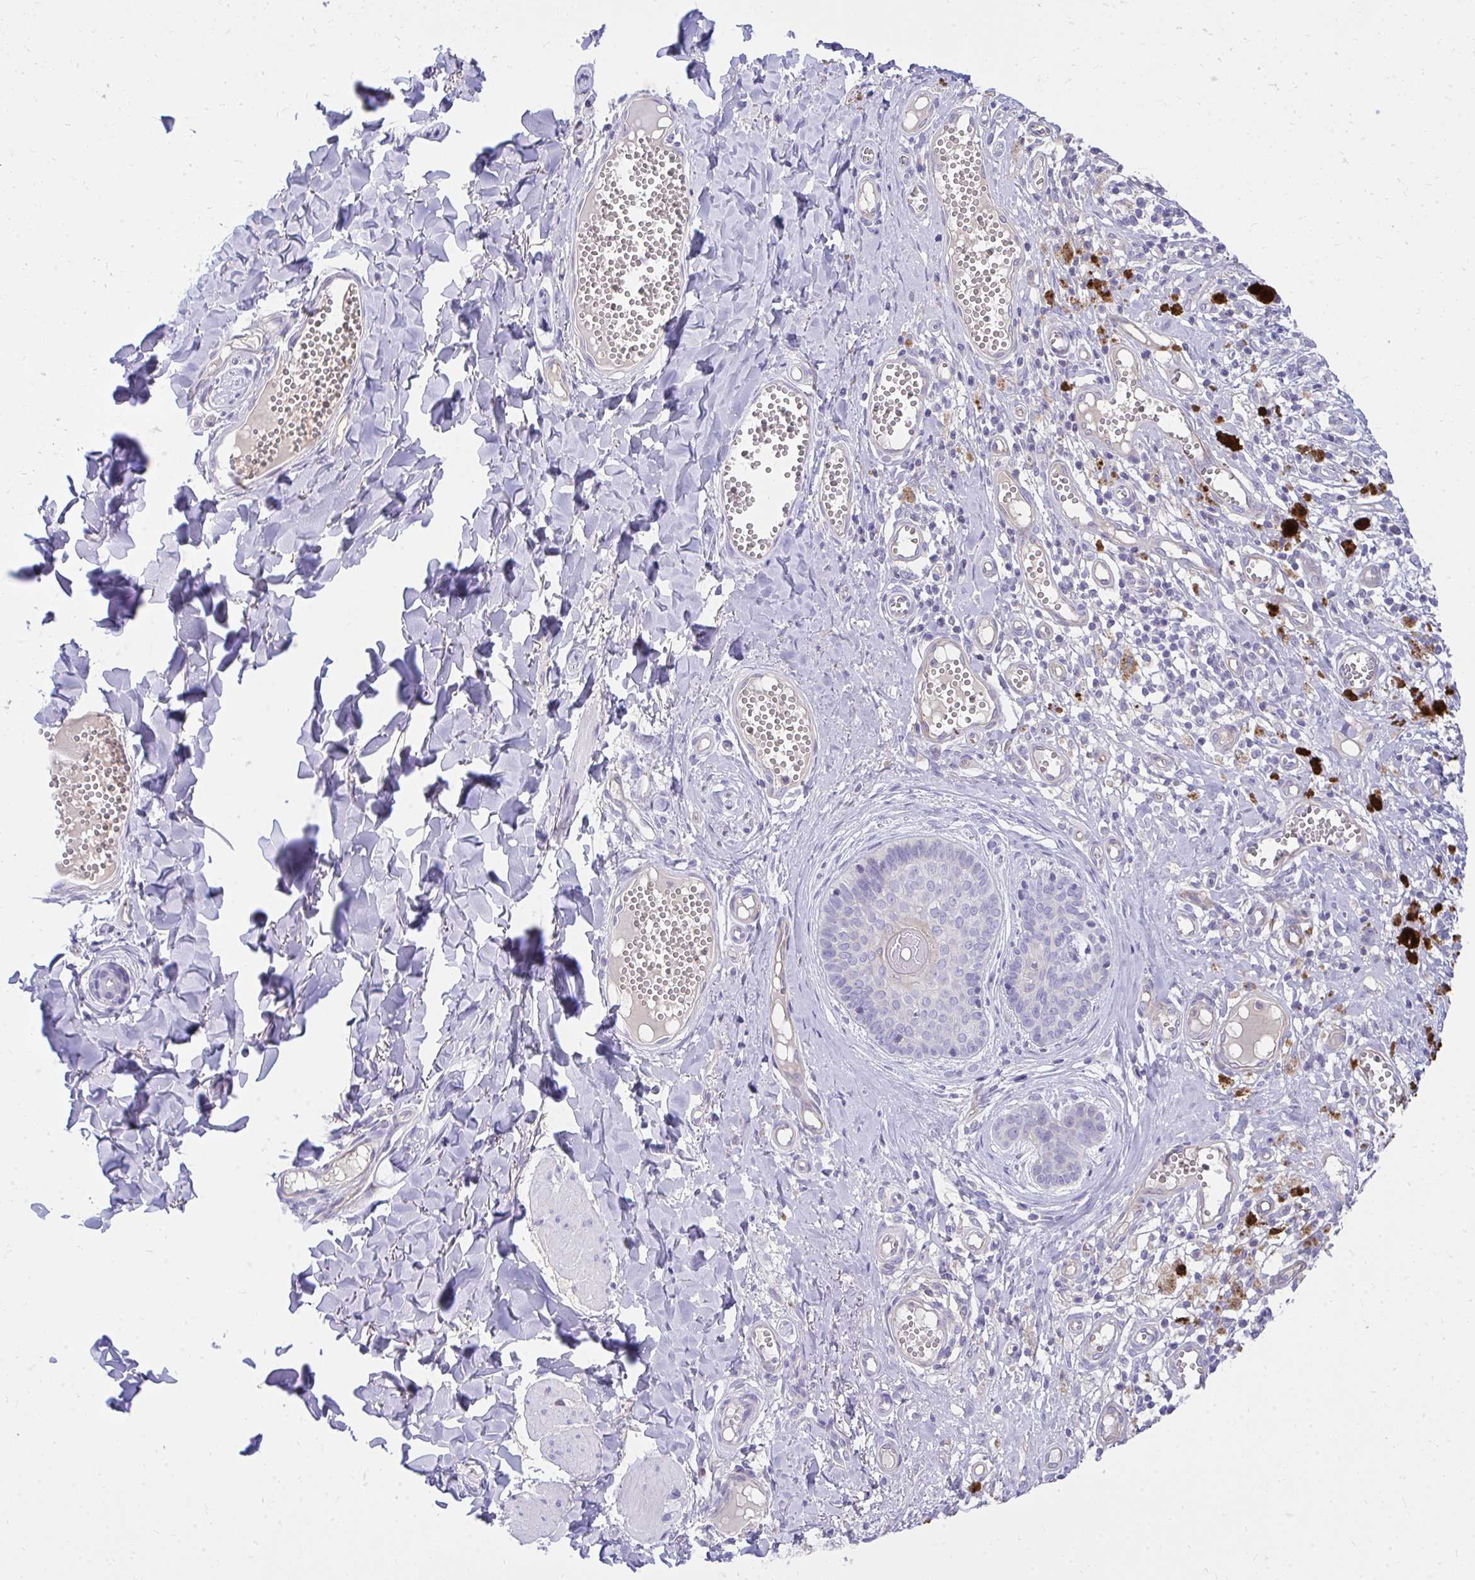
{"staining": {"intensity": "negative", "quantity": "none", "location": "none"}, "tissue": "melanoma", "cell_type": "Tumor cells", "image_type": "cancer", "snomed": [{"axis": "morphology", "description": "Malignant melanoma, NOS"}, {"axis": "topography", "description": "Skin"}], "caption": "Immunohistochemistry histopathology image of neoplastic tissue: melanoma stained with DAB demonstrates no significant protein positivity in tumor cells.", "gene": "LRRC36", "patient": {"sex": "female", "age": 49}}